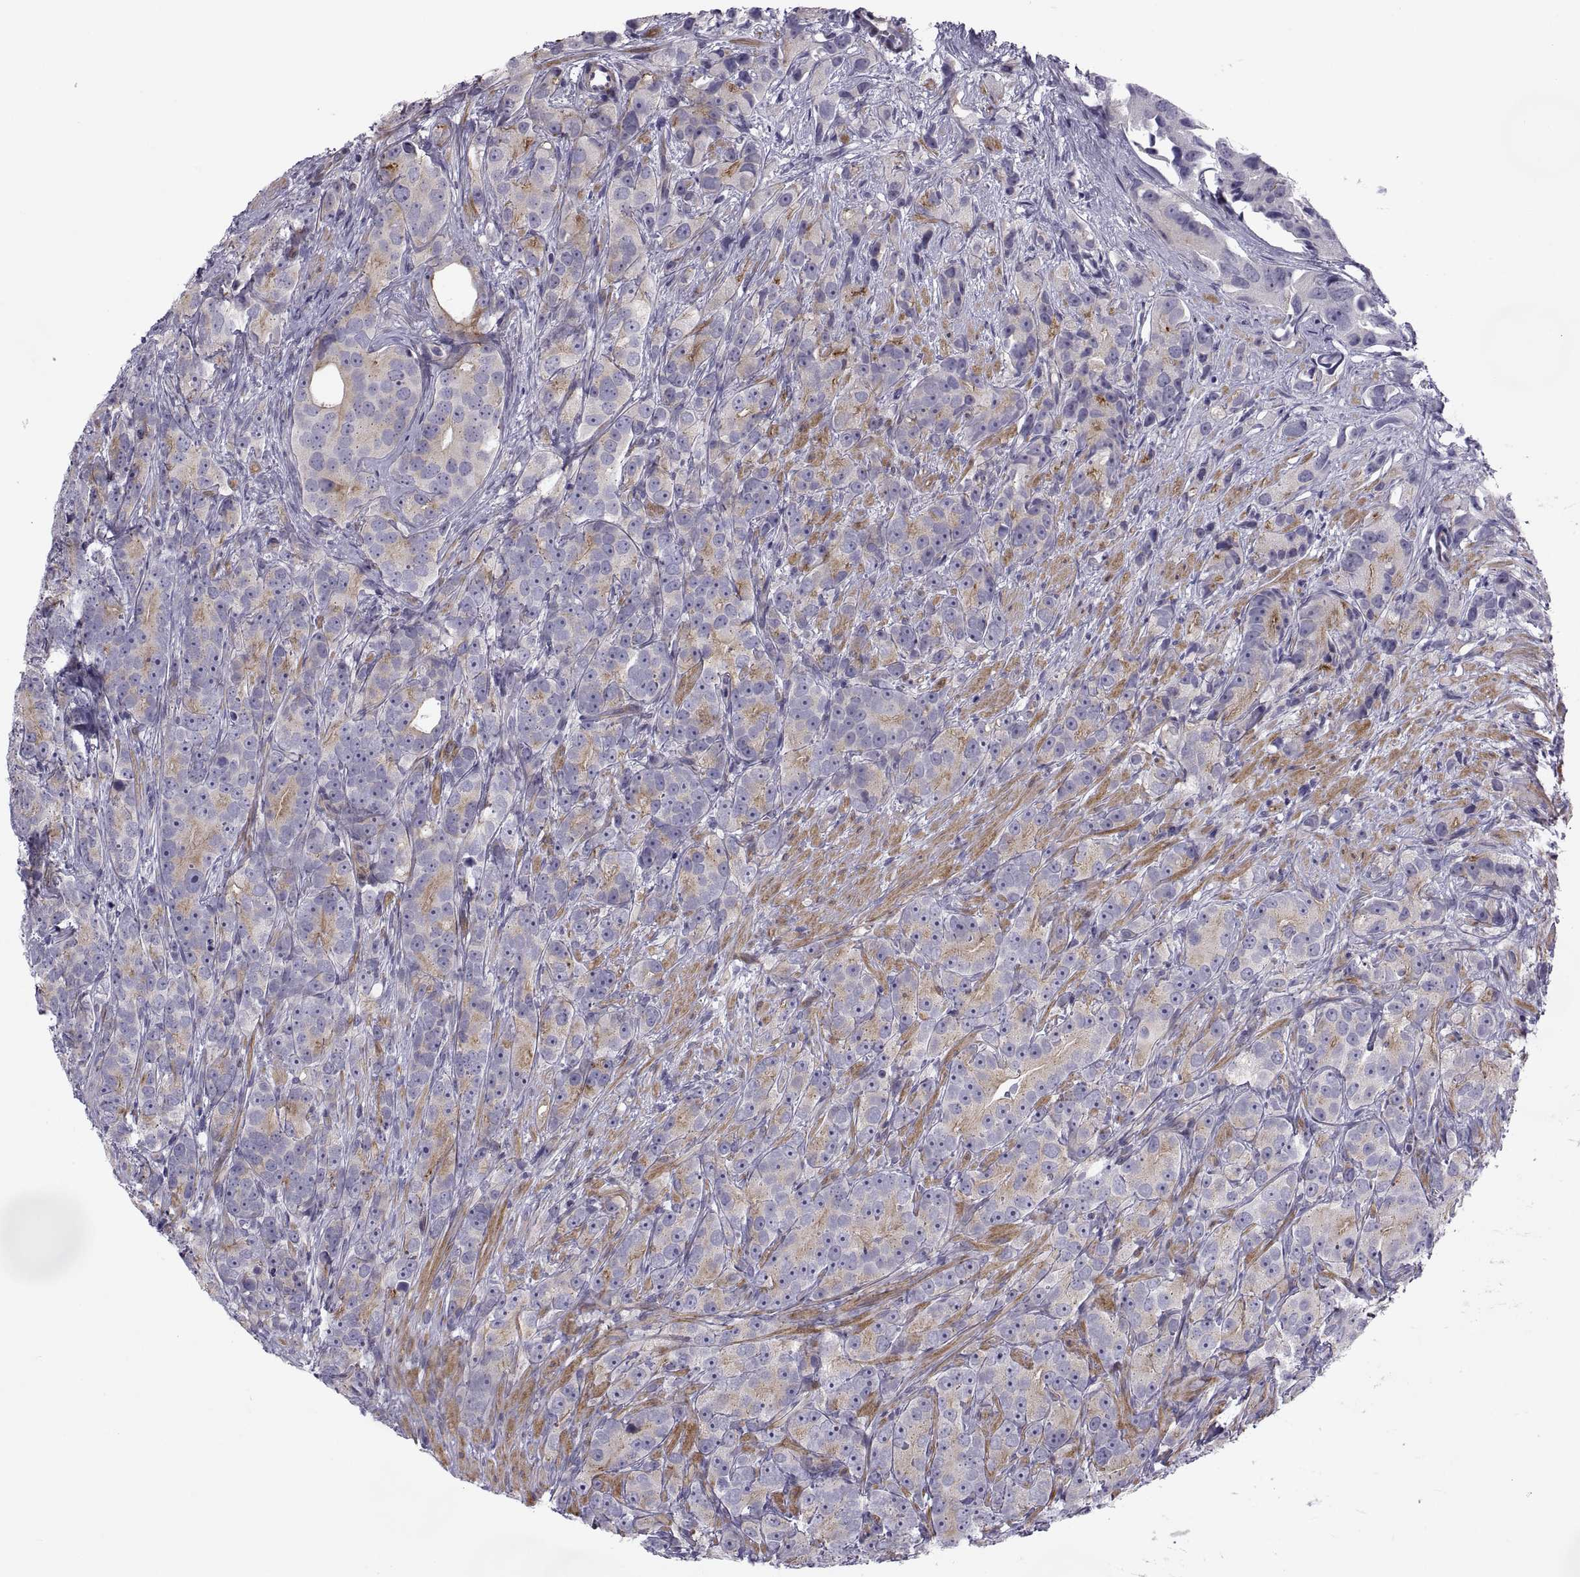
{"staining": {"intensity": "weak", "quantity": "25%-75%", "location": "cytoplasmic/membranous"}, "tissue": "prostate cancer", "cell_type": "Tumor cells", "image_type": "cancer", "snomed": [{"axis": "morphology", "description": "Adenocarcinoma, High grade"}, {"axis": "topography", "description": "Prostate"}], "caption": "Immunohistochemistry micrograph of human prostate adenocarcinoma (high-grade) stained for a protein (brown), which reveals low levels of weak cytoplasmic/membranous expression in approximately 25%-75% of tumor cells.", "gene": "TMEM158", "patient": {"sex": "male", "age": 90}}